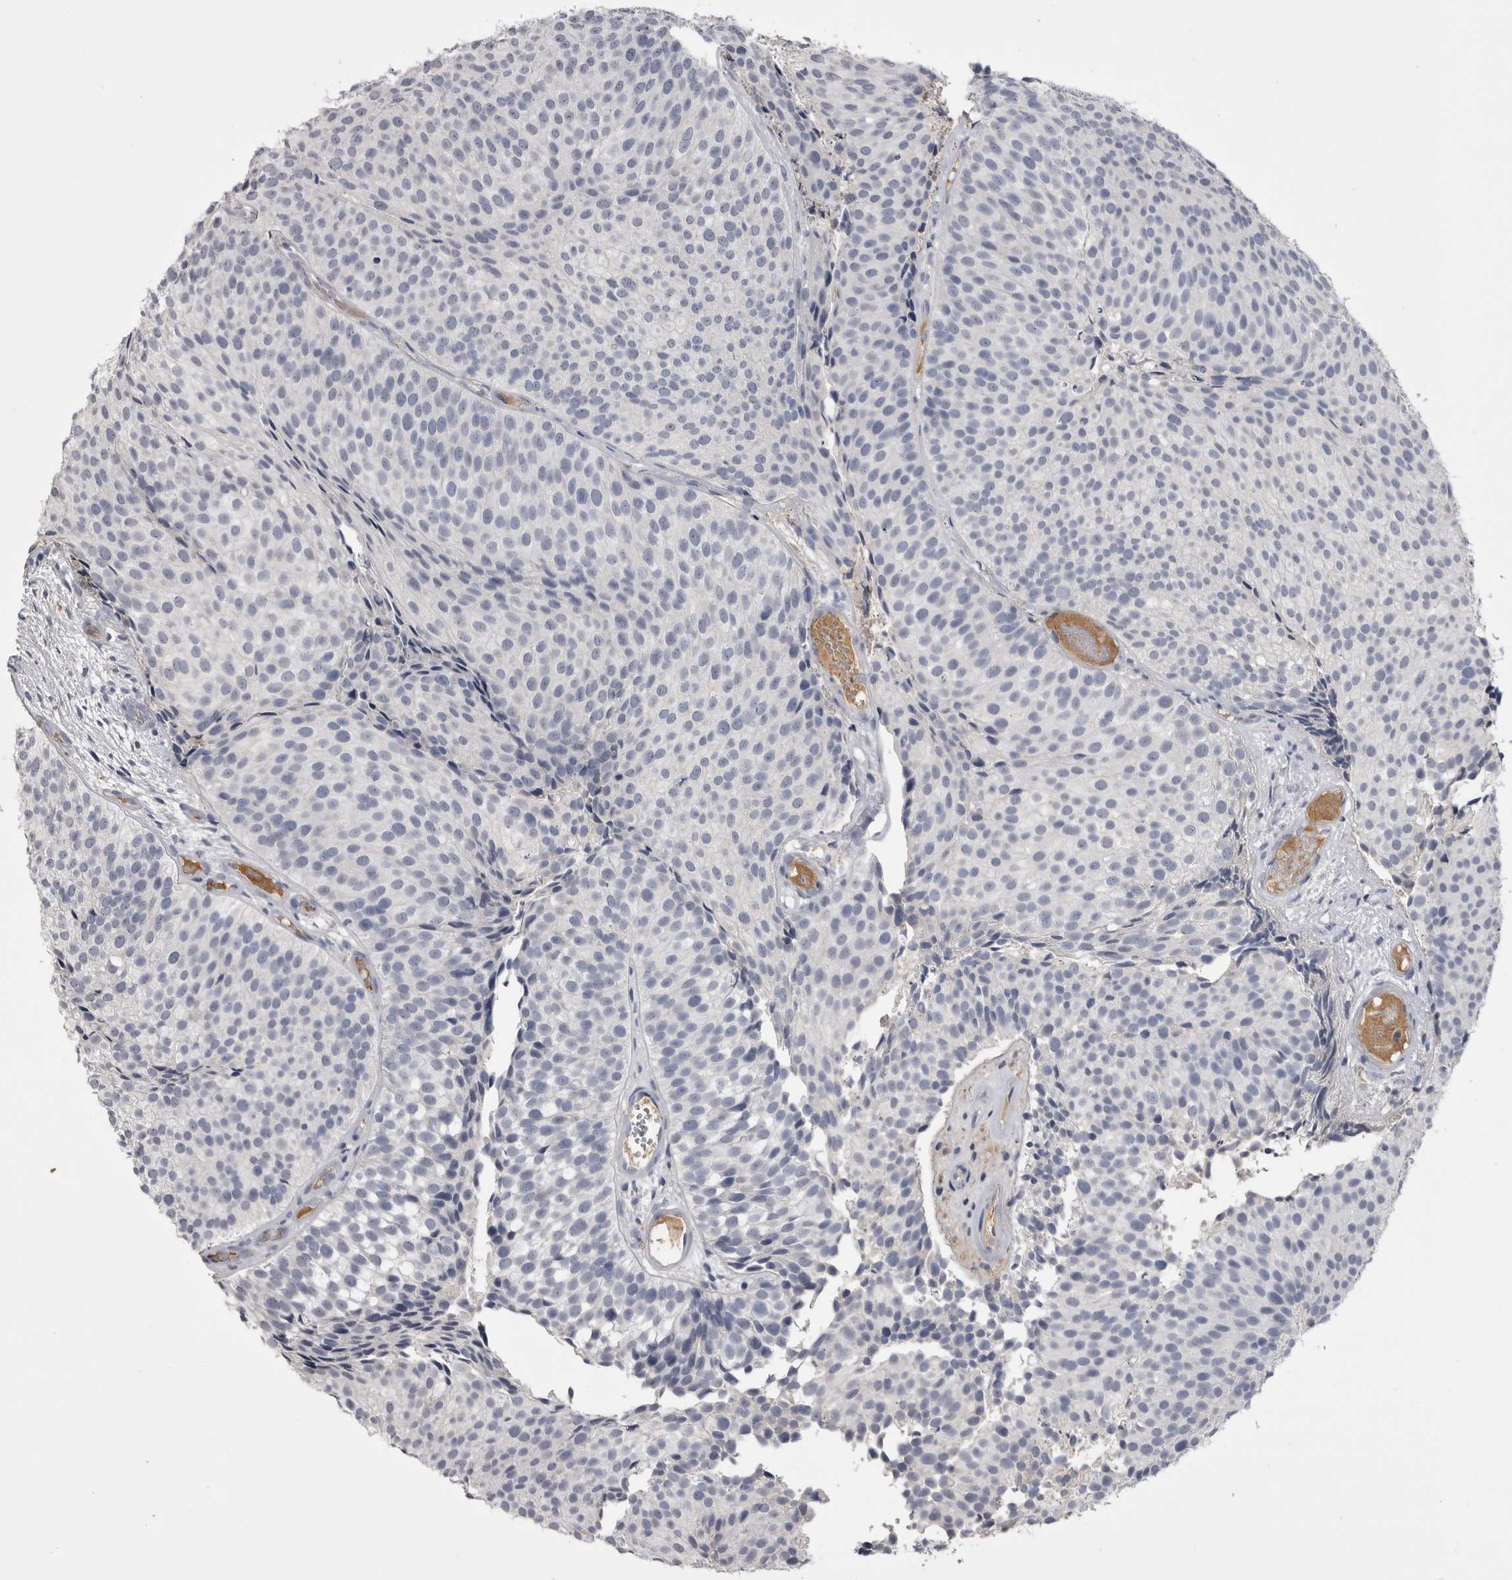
{"staining": {"intensity": "negative", "quantity": "none", "location": "none"}, "tissue": "urothelial cancer", "cell_type": "Tumor cells", "image_type": "cancer", "snomed": [{"axis": "morphology", "description": "Urothelial carcinoma, Low grade"}, {"axis": "topography", "description": "Urinary bladder"}], "caption": "DAB (3,3'-diaminobenzidine) immunohistochemical staining of urothelial carcinoma (low-grade) demonstrates no significant staining in tumor cells.", "gene": "AHSG", "patient": {"sex": "male", "age": 86}}